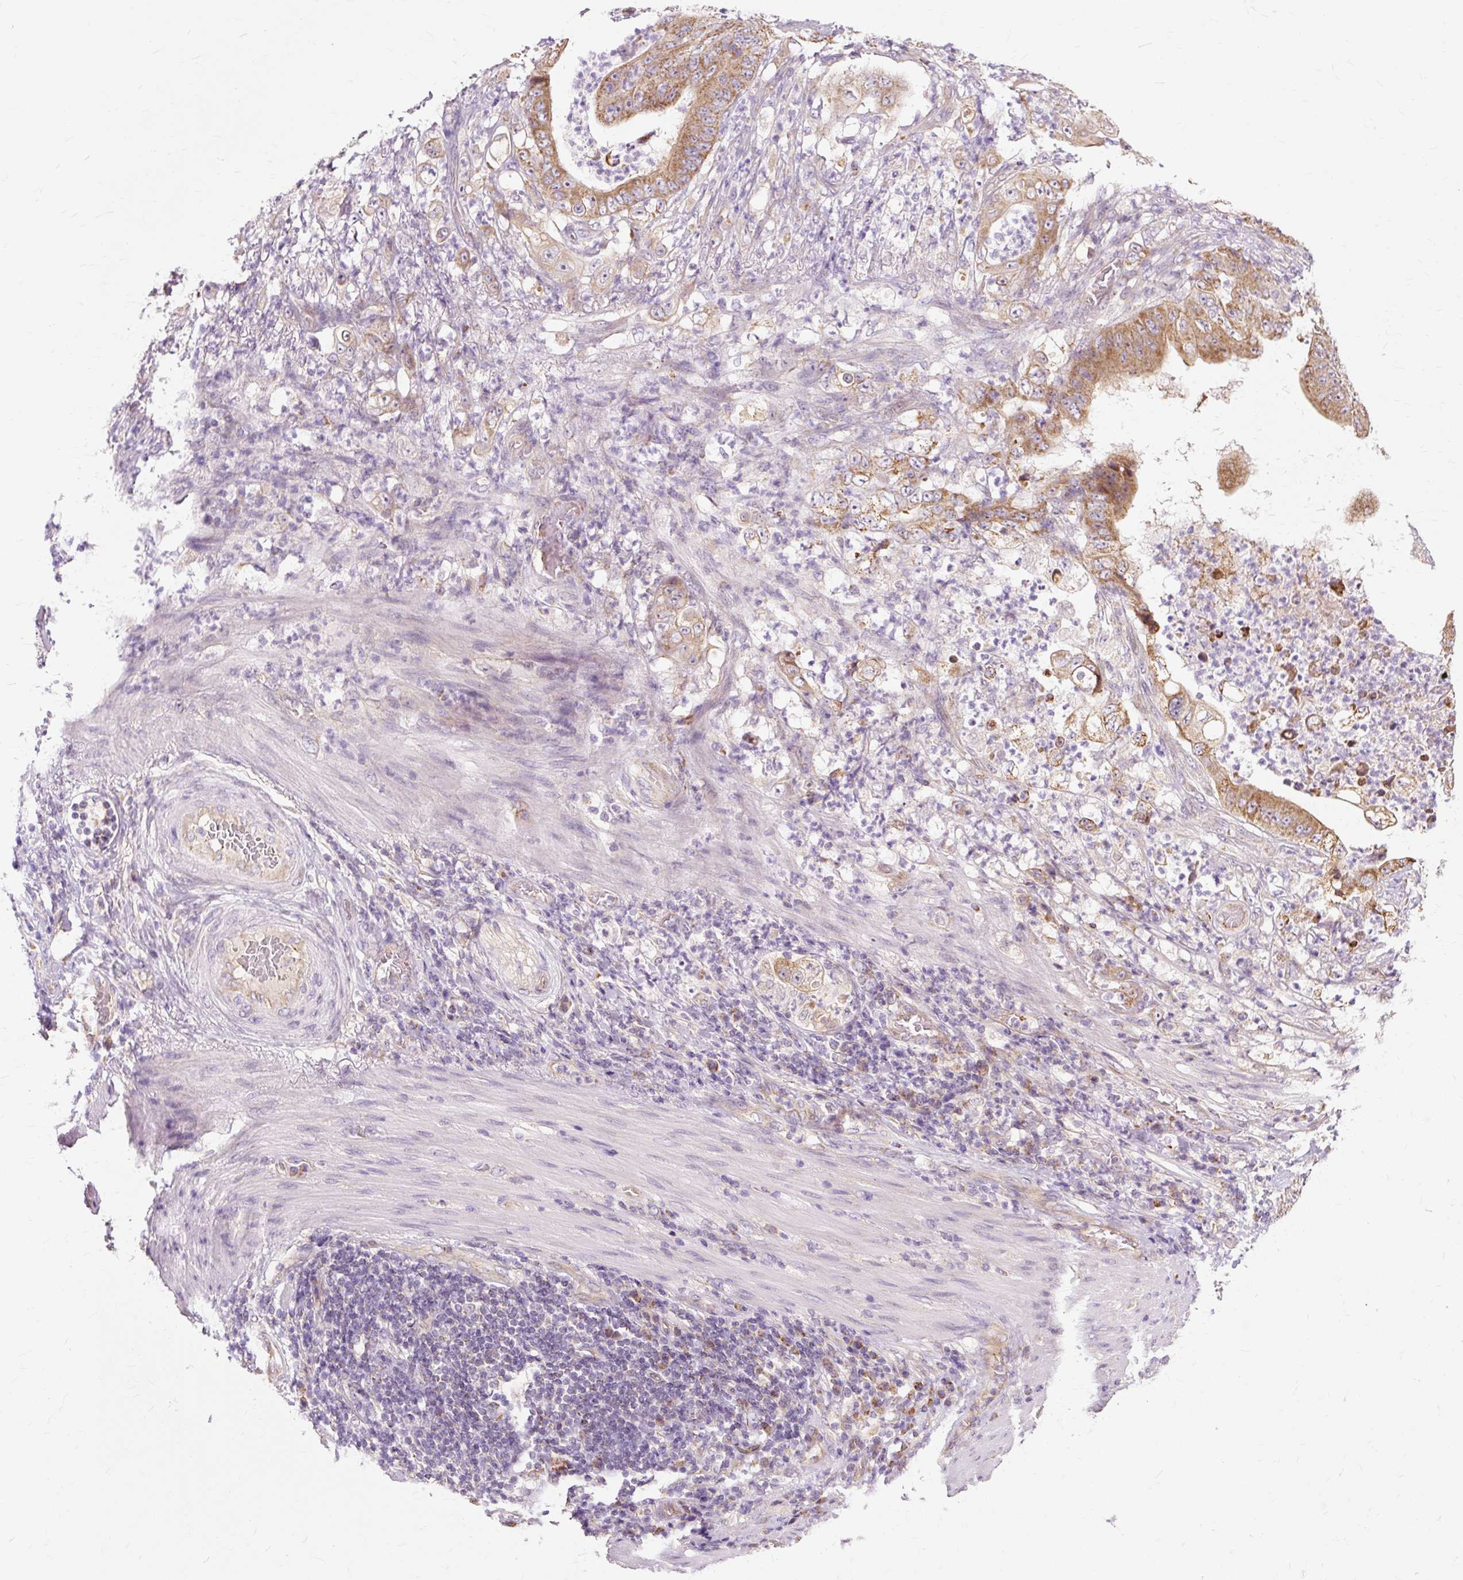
{"staining": {"intensity": "moderate", "quantity": ">75%", "location": "cytoplasmic/membranous"}, "tissue": "stomach cancer", "cell_type": "Tumor cells", "image_type": "cancer", "snomed": [{"axis": "morphology", "description": "Adenocarcinoma, NOS"}, {"axis": "topography", "description": "Stomach"}], "caption": "Protein staining shows moderate cytoplasmic/membranous staining in approximately >75% of tumor cells in stomach adenocarcinoma.", "gene": "PDZD2", "patient": {"sex": "female", "age": 73}}